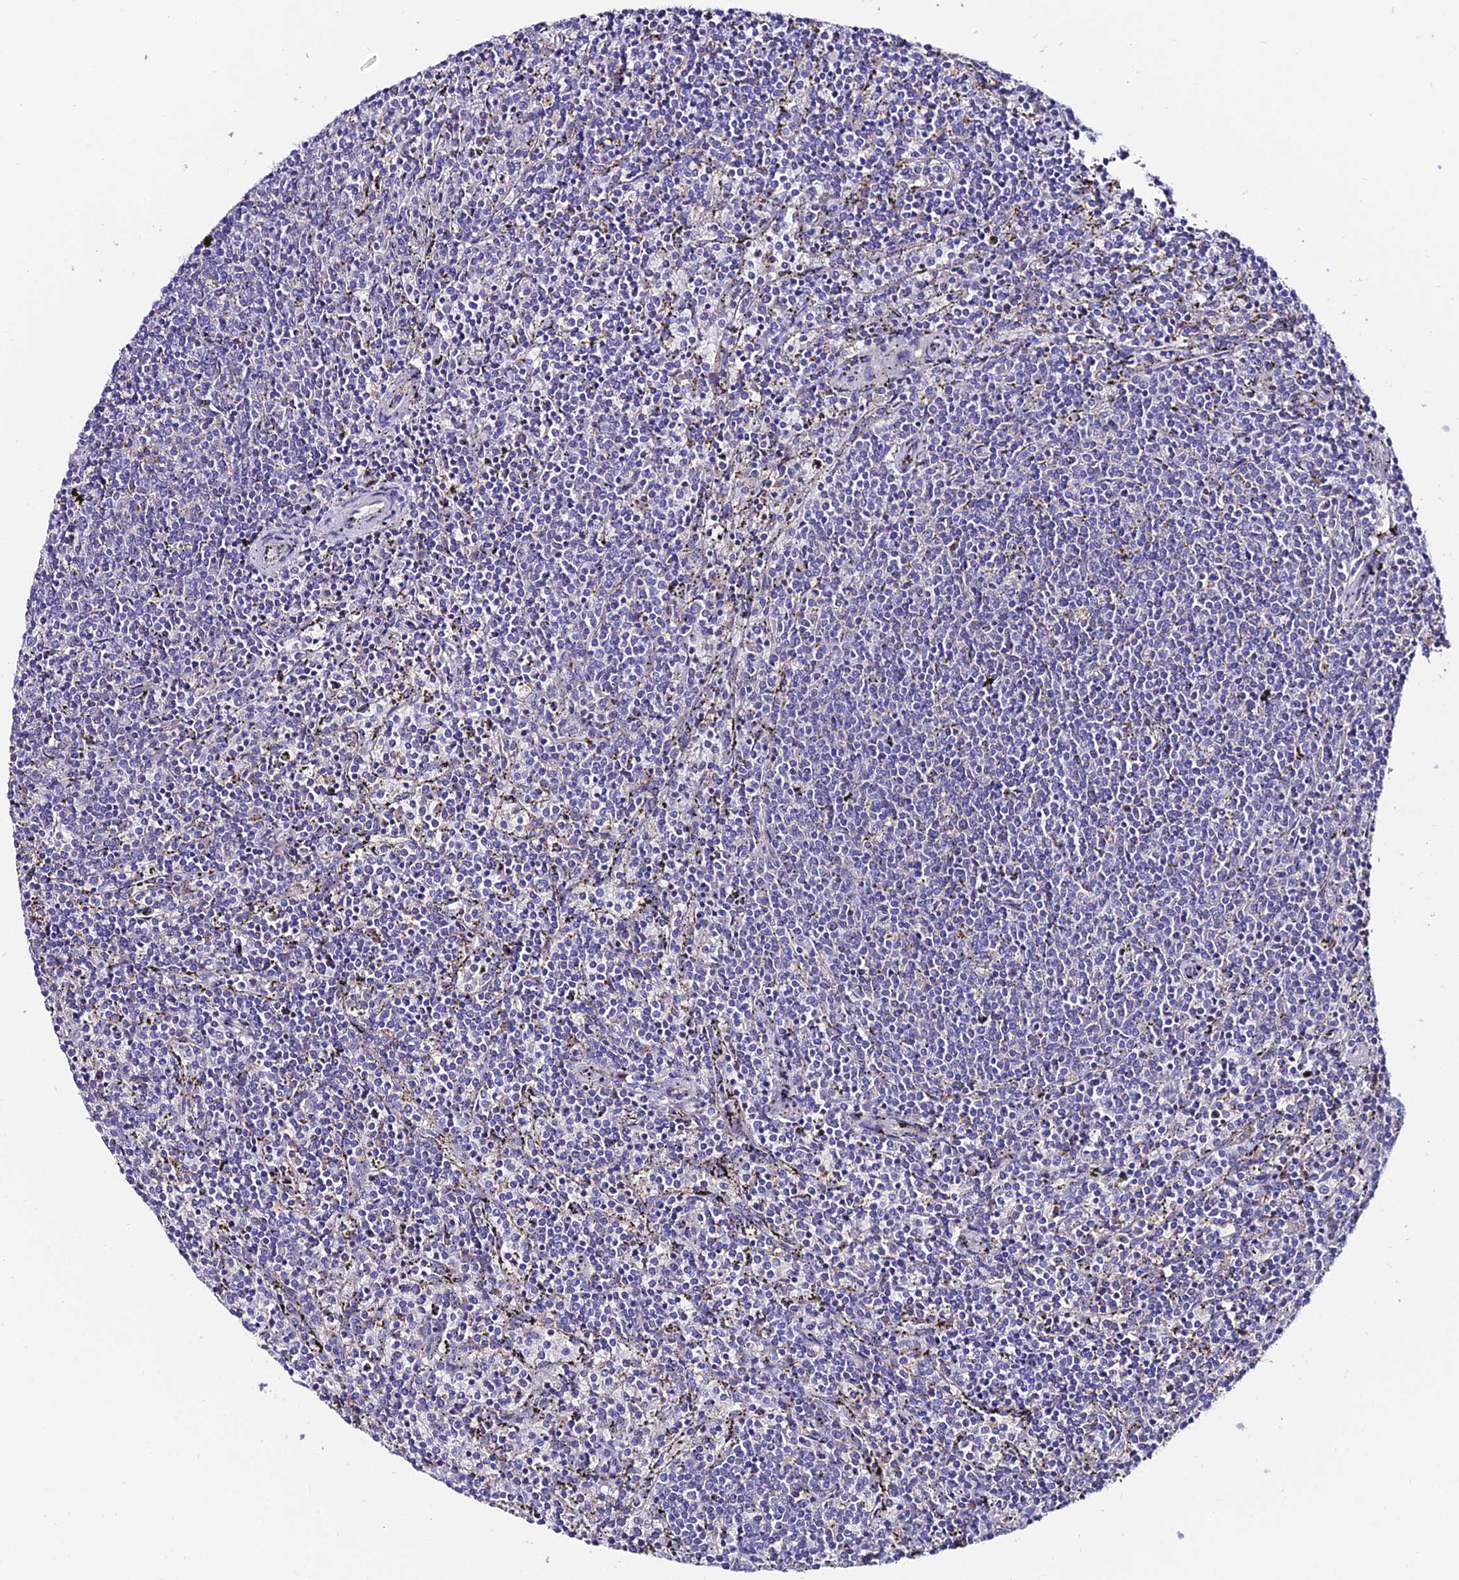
{"staining": {"intensity": "negative", "quantity": "none", "location": "none"}, "tissue": "lymphoma", "cell_type": "Tumor cells", "image_type": "cancer", "snomed": [{"axis": "morphology", "description": "Malignant lymphoma, non-Hodgkin's type, Low grade"}, {"axis": "topography", "description": "Spleen"}], "caption": "The immunohistochemistry (IHC) histopathology image has no significant positivity in tumor cells of malignant lymphoma, non-Hodgkin's type (low-grade) tissue.", "gene": "SLC25A16", "patient": {"sex": "female", "age": 50}}